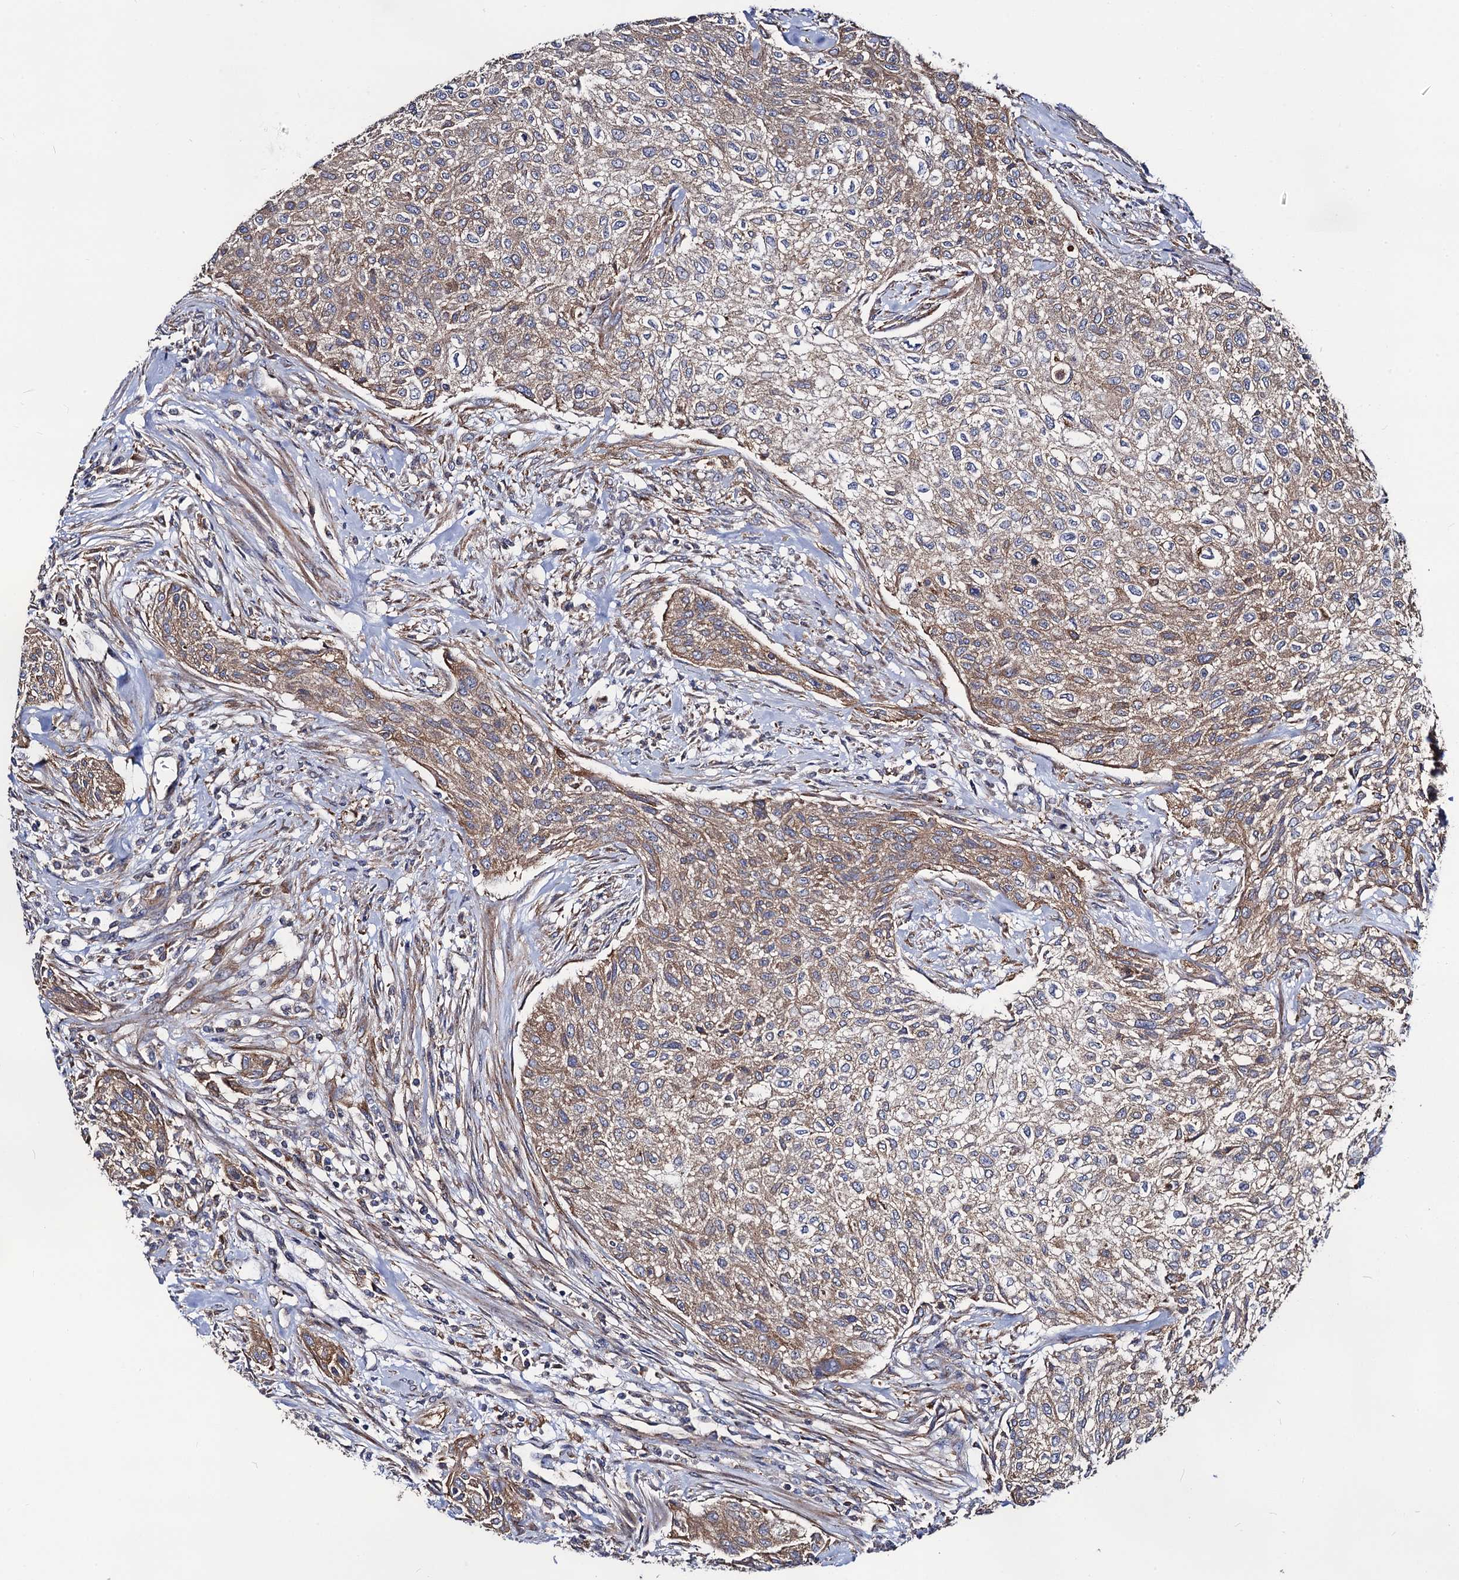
{"staining": {"intensity": "moderate", "quantity": "25%-75%", "location": "cytoplasmic/membranous"}, "tissue": "urothelial cancer", "cell_type": "Tumor cells", "image_type": "cancer", "snomed": [{"axis": "morphology", "description": "Normal tissue, NOS"}, {"axis": "morphology", "description": "Urothelial carcinoma, NOS"}, {"axis": "topography", "description": "Urinary bladder"}, {"axis": "topography", "description": "Peripheral nerve tissue"}], "caption": "Immunohistochemistry (DAB) staining of human transitional cell carcinoma reveals moderate cytoplasmic/membranous protein staining in about 25%-75% of tumor cells. Using DAB (brown) and hematoxylin (blue) stains, captured at high magnification using brightfield microscopy.", "gene": "DYDC1", "patient": {"sex": "male", "age": 35}}